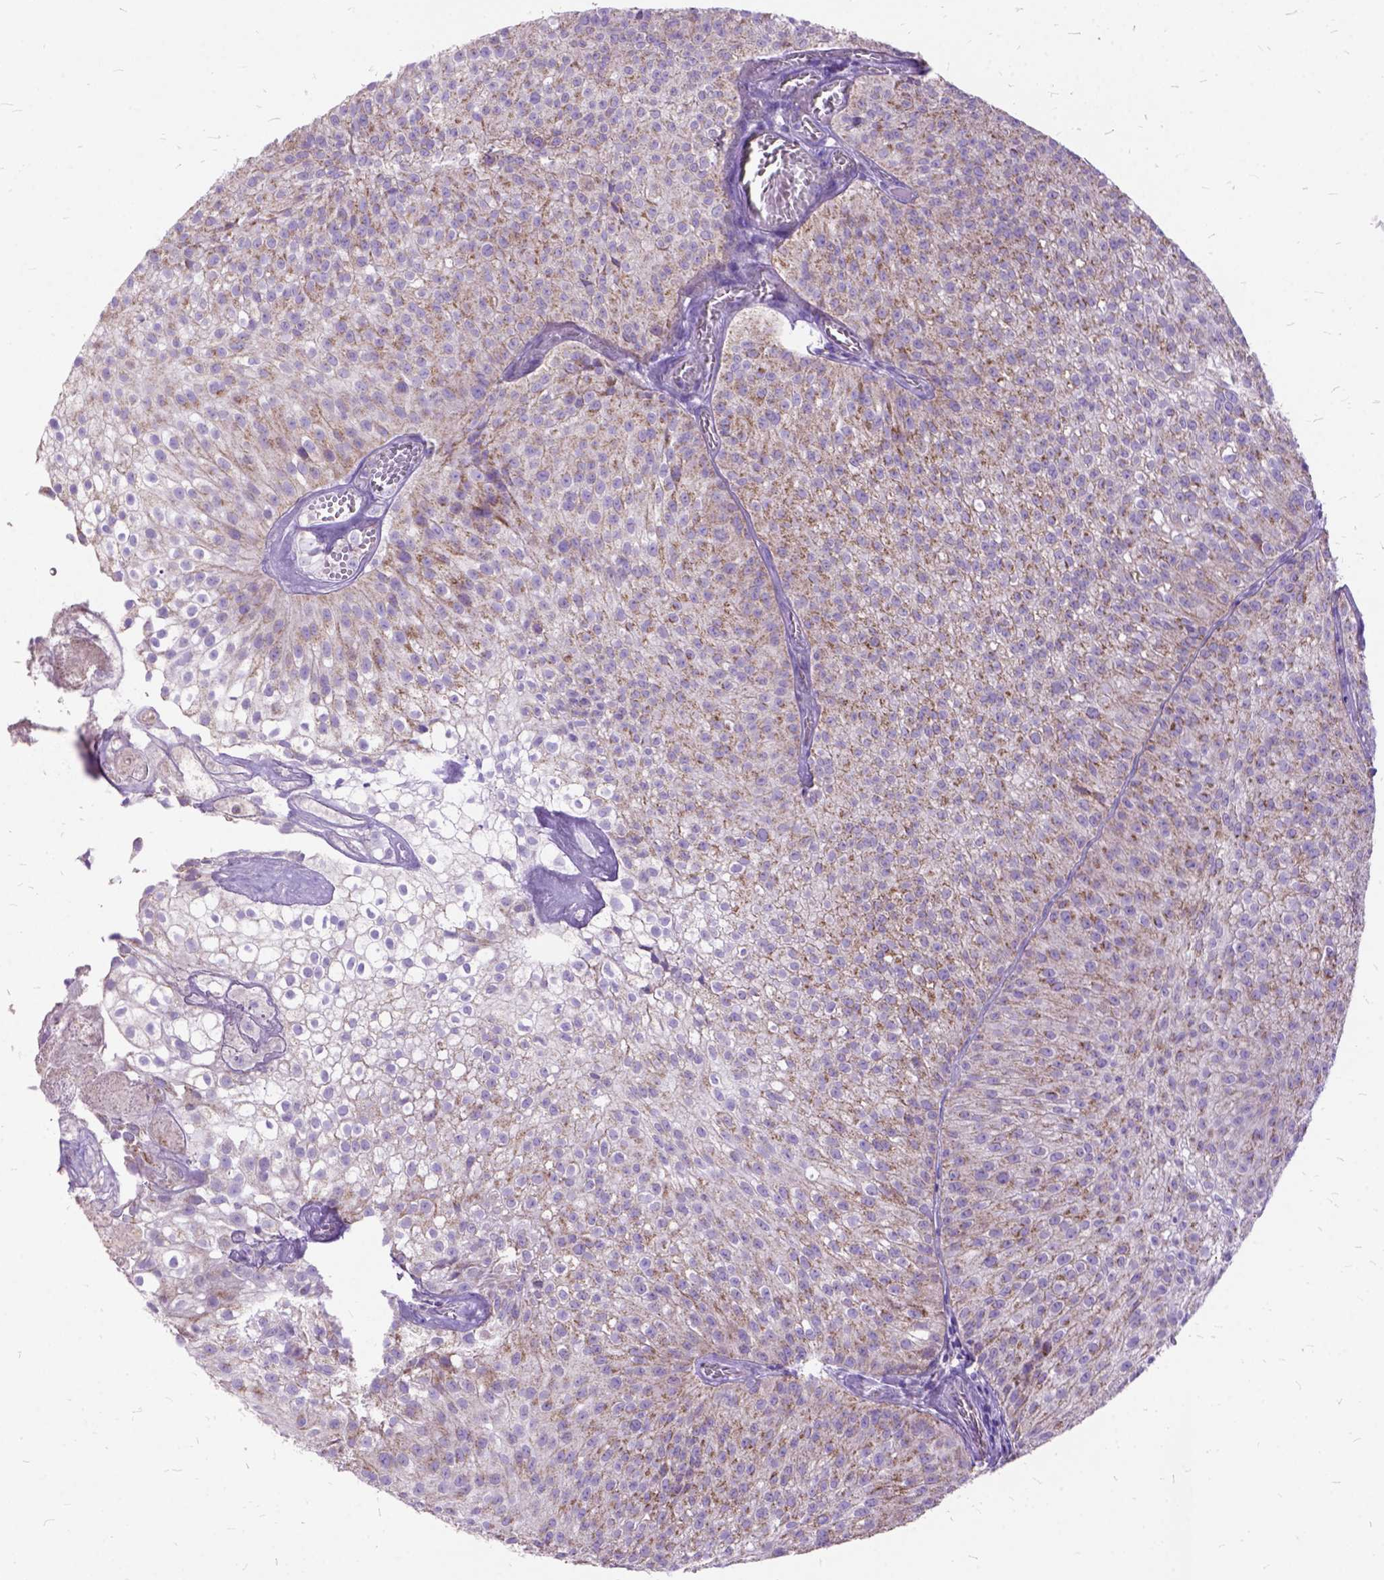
{"staining": {"intensity": "weak", "quantity": "25%-75%", "location": "cytoplasmic/membranous"}, "tissue": "urothelial cancer", "cell_type": "Tumor cells", "image_type": "cancer", "snomed": [{"axis": "morphology", "description": "Urothelial carcinoma, Low grade"}, {"axis": "topography", "description": "Urinary bladder"}], "caption": "Brown immunohistochemical staining in urothelial cancer reveals weak cytoplasmic/membranous expression in about 25%-75% of tumor cells.", "gene": "CTAG2", "patient": {"sex": "male", "age": 70}}